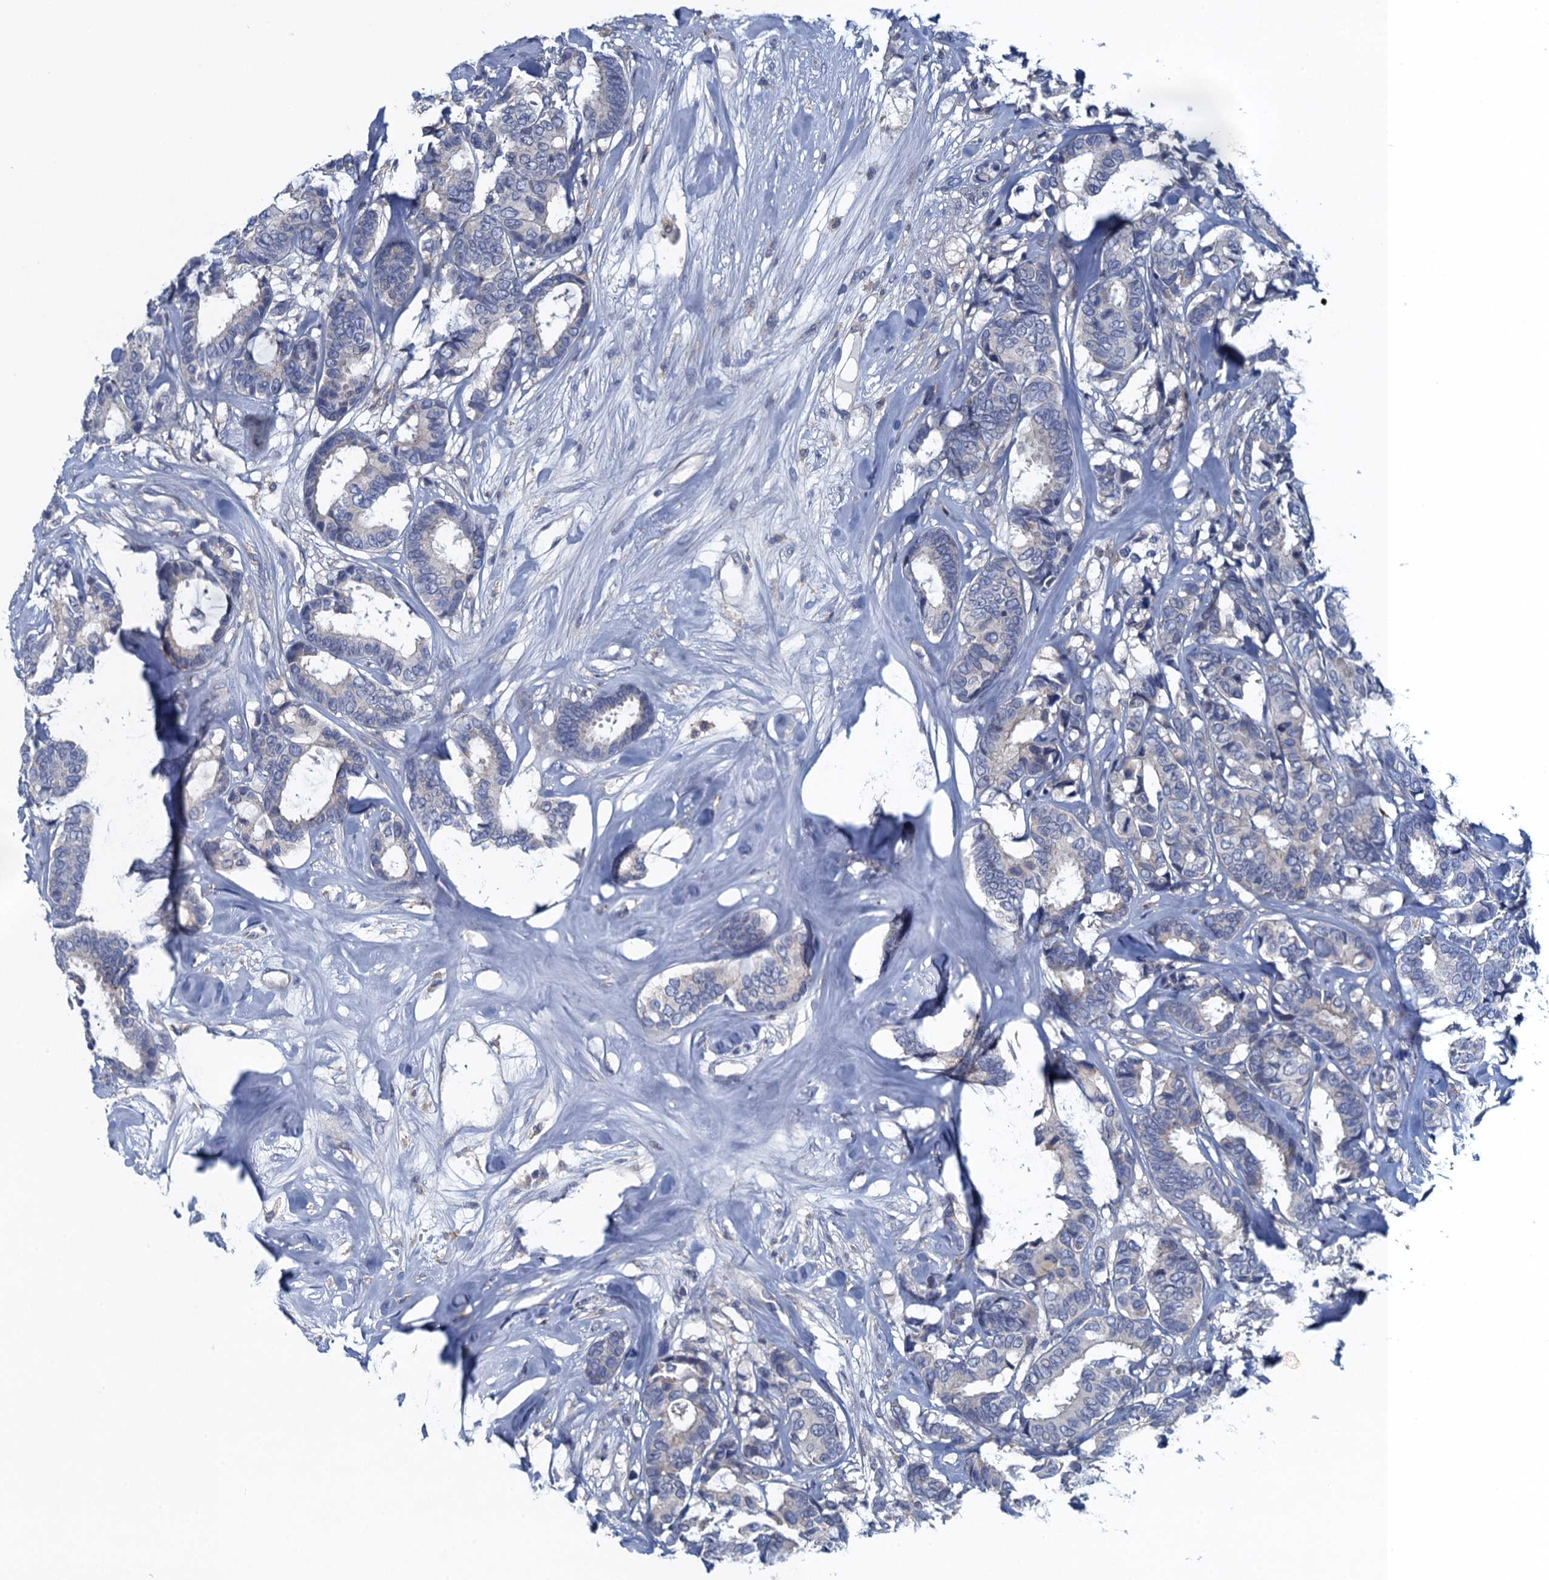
{"staining": {"intensity": "negative", "quantity": "none", "location": "none"}, "tissue": "breast cancer", "cell_type": "Tumor cells", "image_type": "cancer", "snomed": [{"axis": "morphology", "description": "Duct carcinoma"}, {"axis": "topography", "description": "Breast"}], "caption": "High magnification brightfield microscopy of breast cancer (invasive ductal carcinoma) stained with DAB (brown) and counterstained with hematoxylin (blue): tumor cells show no significant staining.", "gene": "NCKAP1L", "patient": {"sex": "female", "age": 87}}